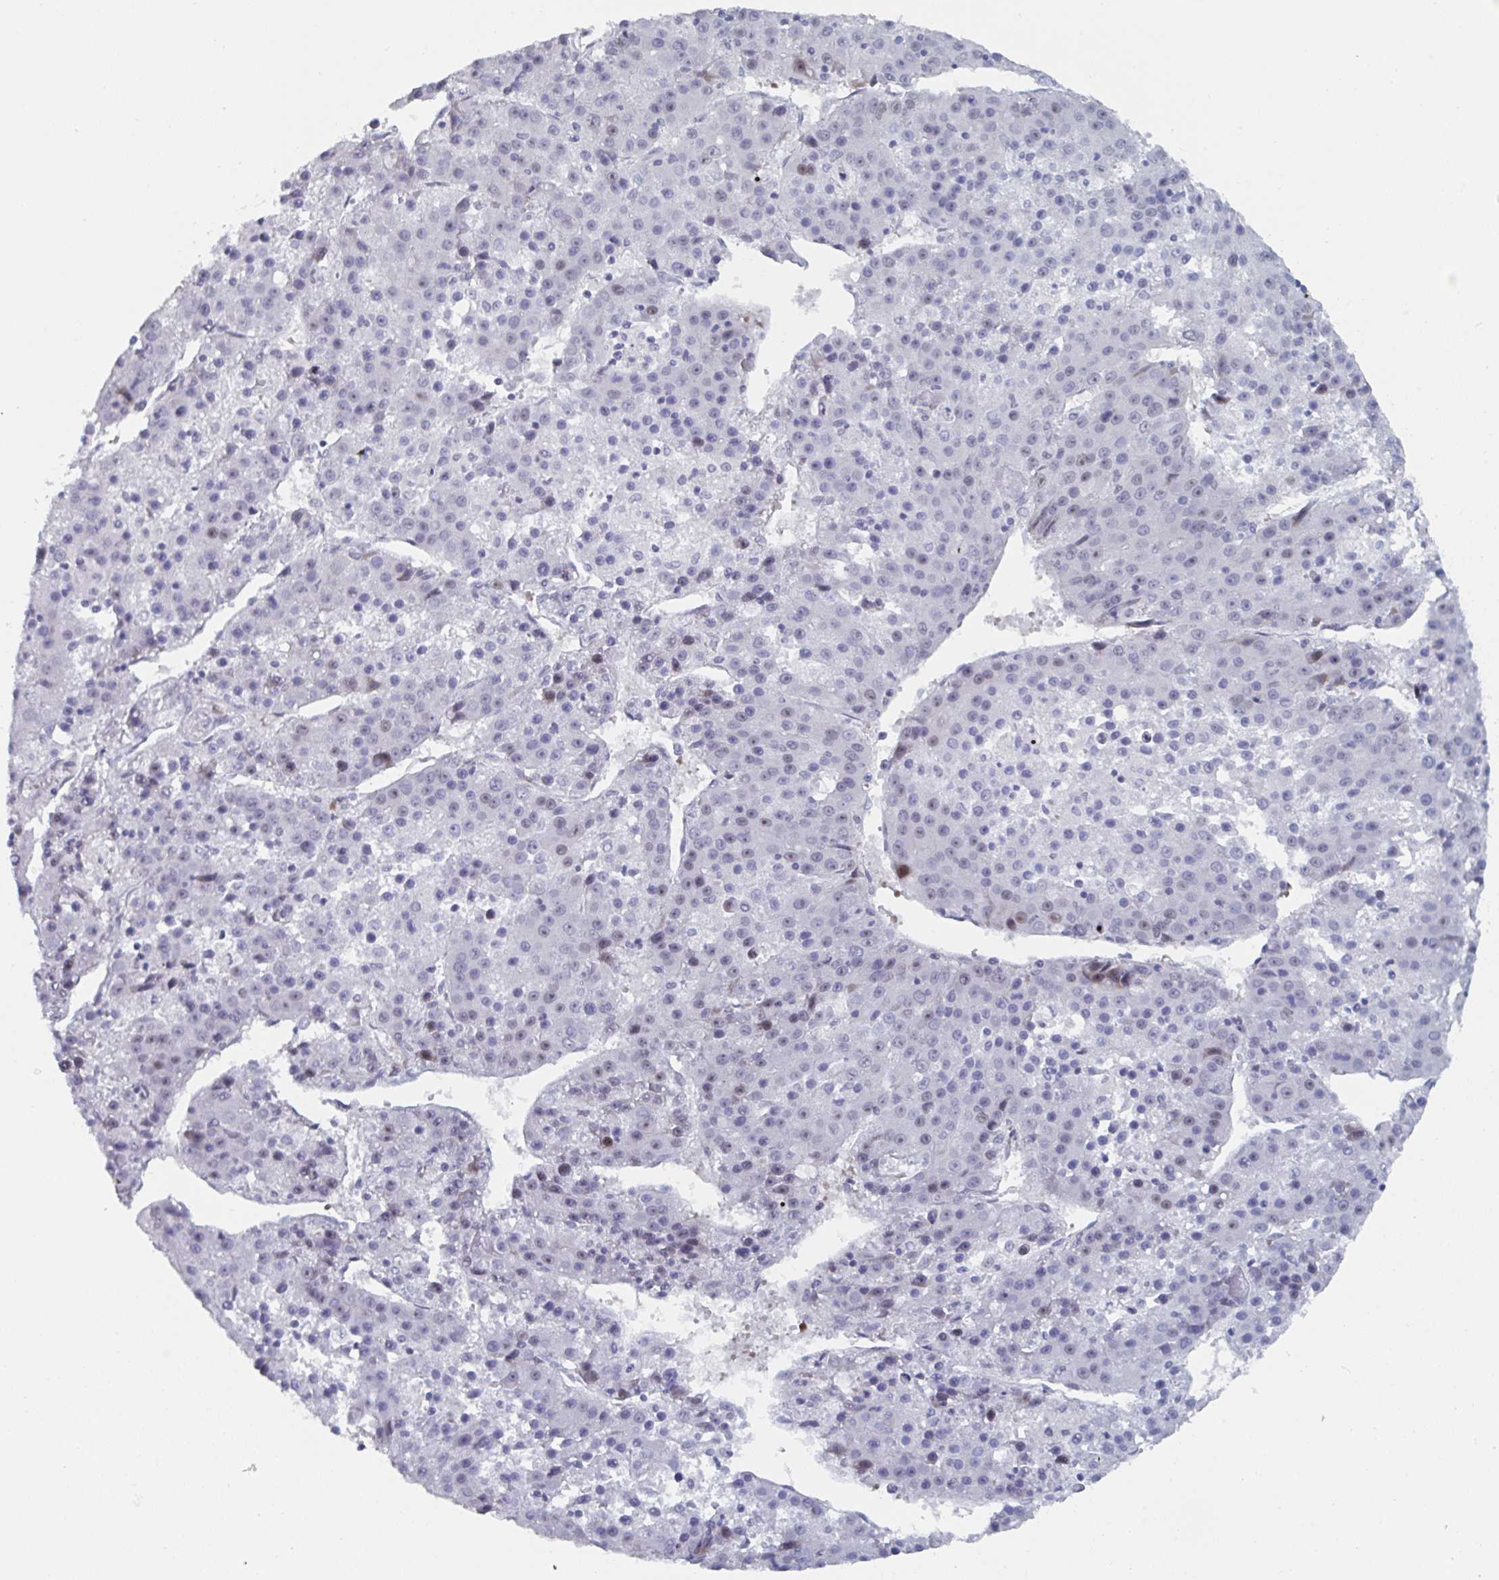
{"staining": {"intensity": "weak", "quantity": "<25%", "location": "nuclear"}, "tissue": "liver cancer", "cell_type": "Tumor cells", "image_type": "cancer", "snomed": [{"axis": "morphology", "description": "Carcinoma, Hepatocellular, NOS"}, {"axis": "topography", "description": "Liver"}], "caption": "The immunohistochemistry micrograph has no significant positivity in tumor cells of liver hepatocellular carcinoma tissue. Brightfield microscopy of immunohistochemistry (IHC) stained with DAB (3,3'-diaminobenzidine) (brown) and hematoxylin (blue), captured at high magnification.", "gene": "NR1H2", "patient": {"sex": "female", "age": 53}}